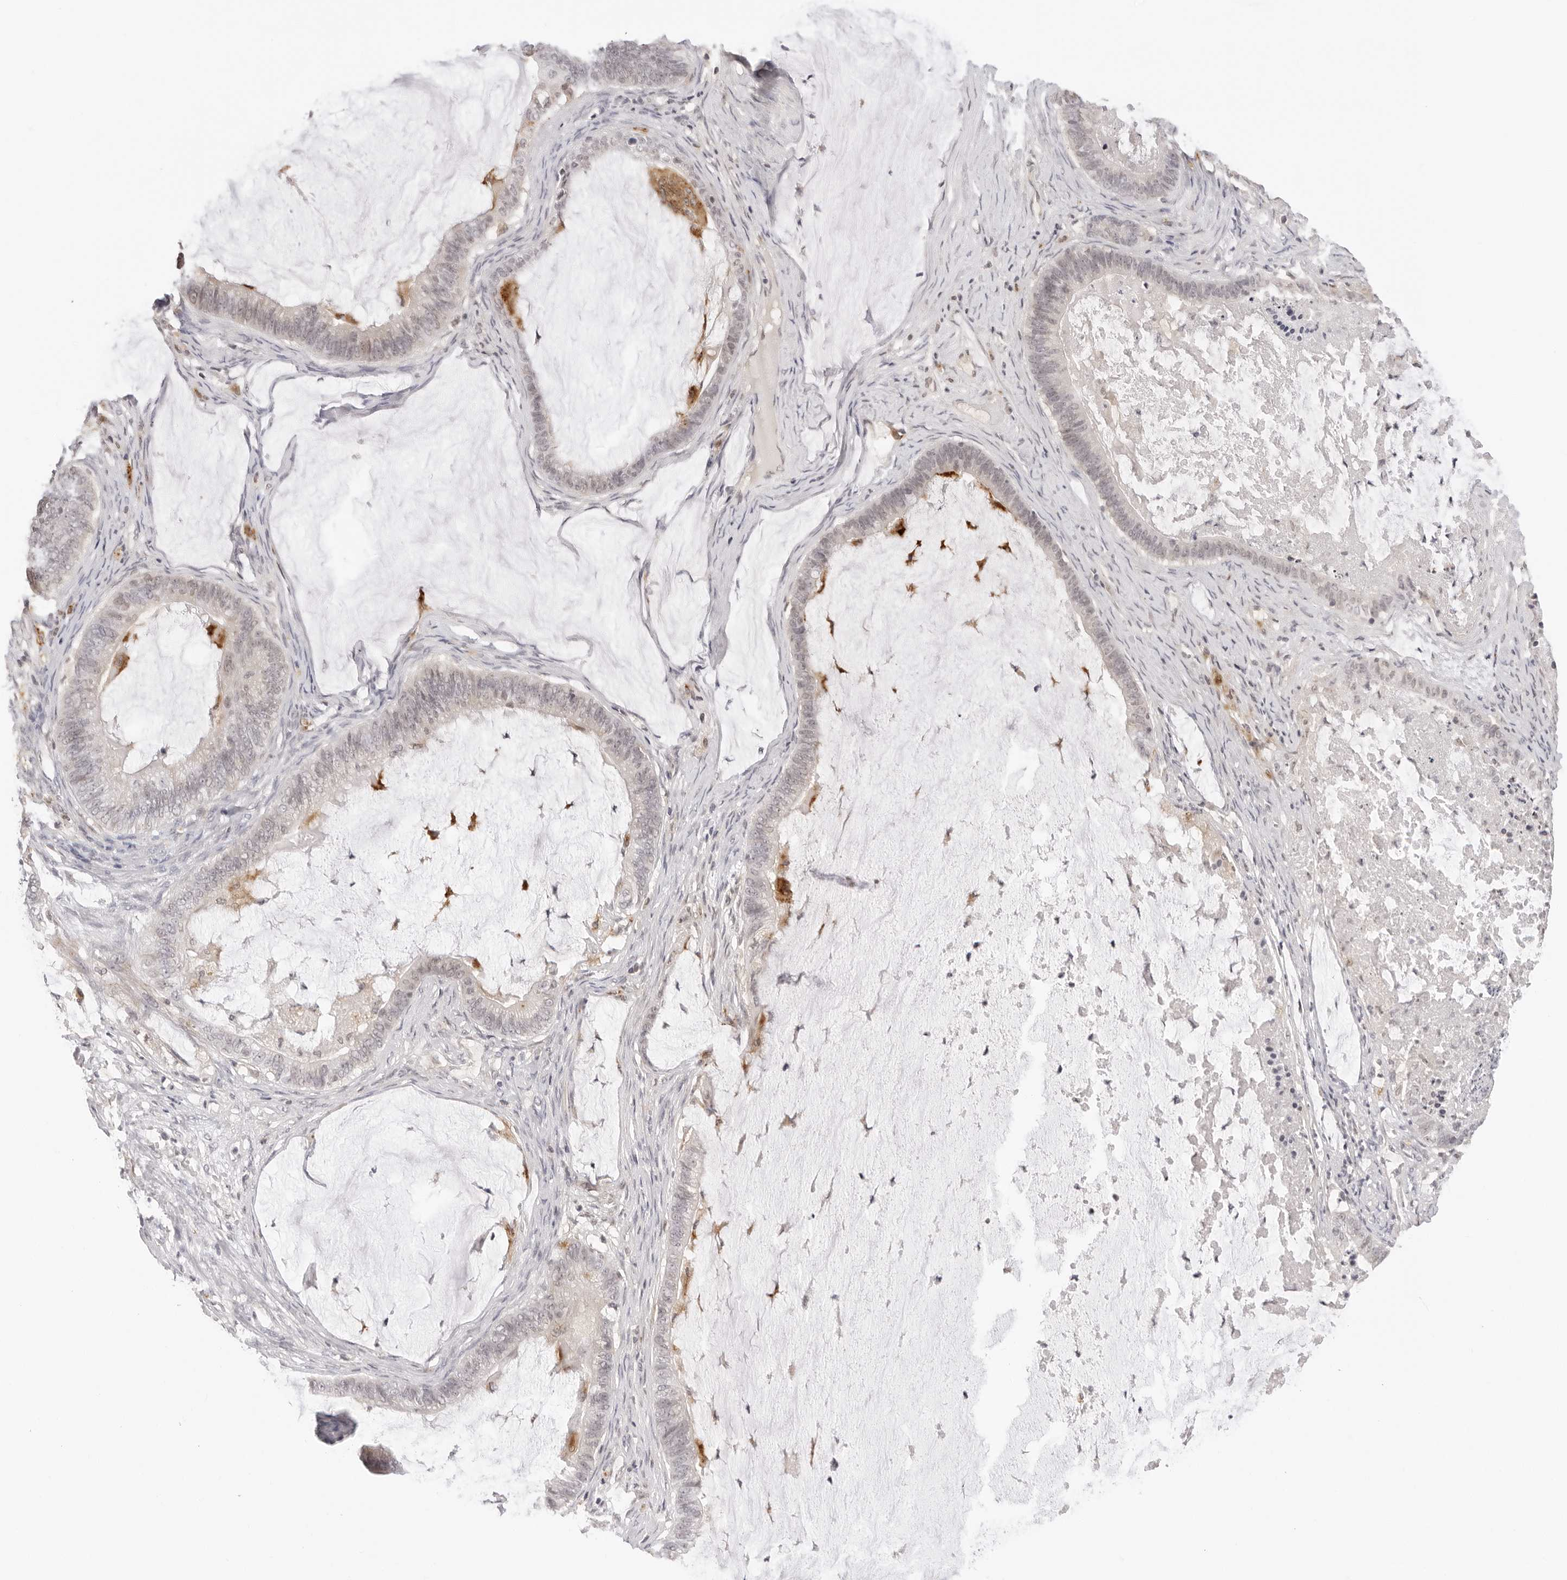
{"staining": {"intensity": "negative", "quantity": "none", "location": "none"}, "tissue": "ovarian cancer", "cell_type": "Tumor cells", "image_type": "cancer", "snomed": [{"axis": "morphology", "description": "Cystadenocarcinoma, mucinous, NOS"}, {"axis": "topography", "description": "Ovary"}], "caption": "Immunohistochemical staining of ovarian cancer displays no significant positivity in tumor cells.", "gene": "STRADB", "patient": {"sex": "female", "age": 61}}